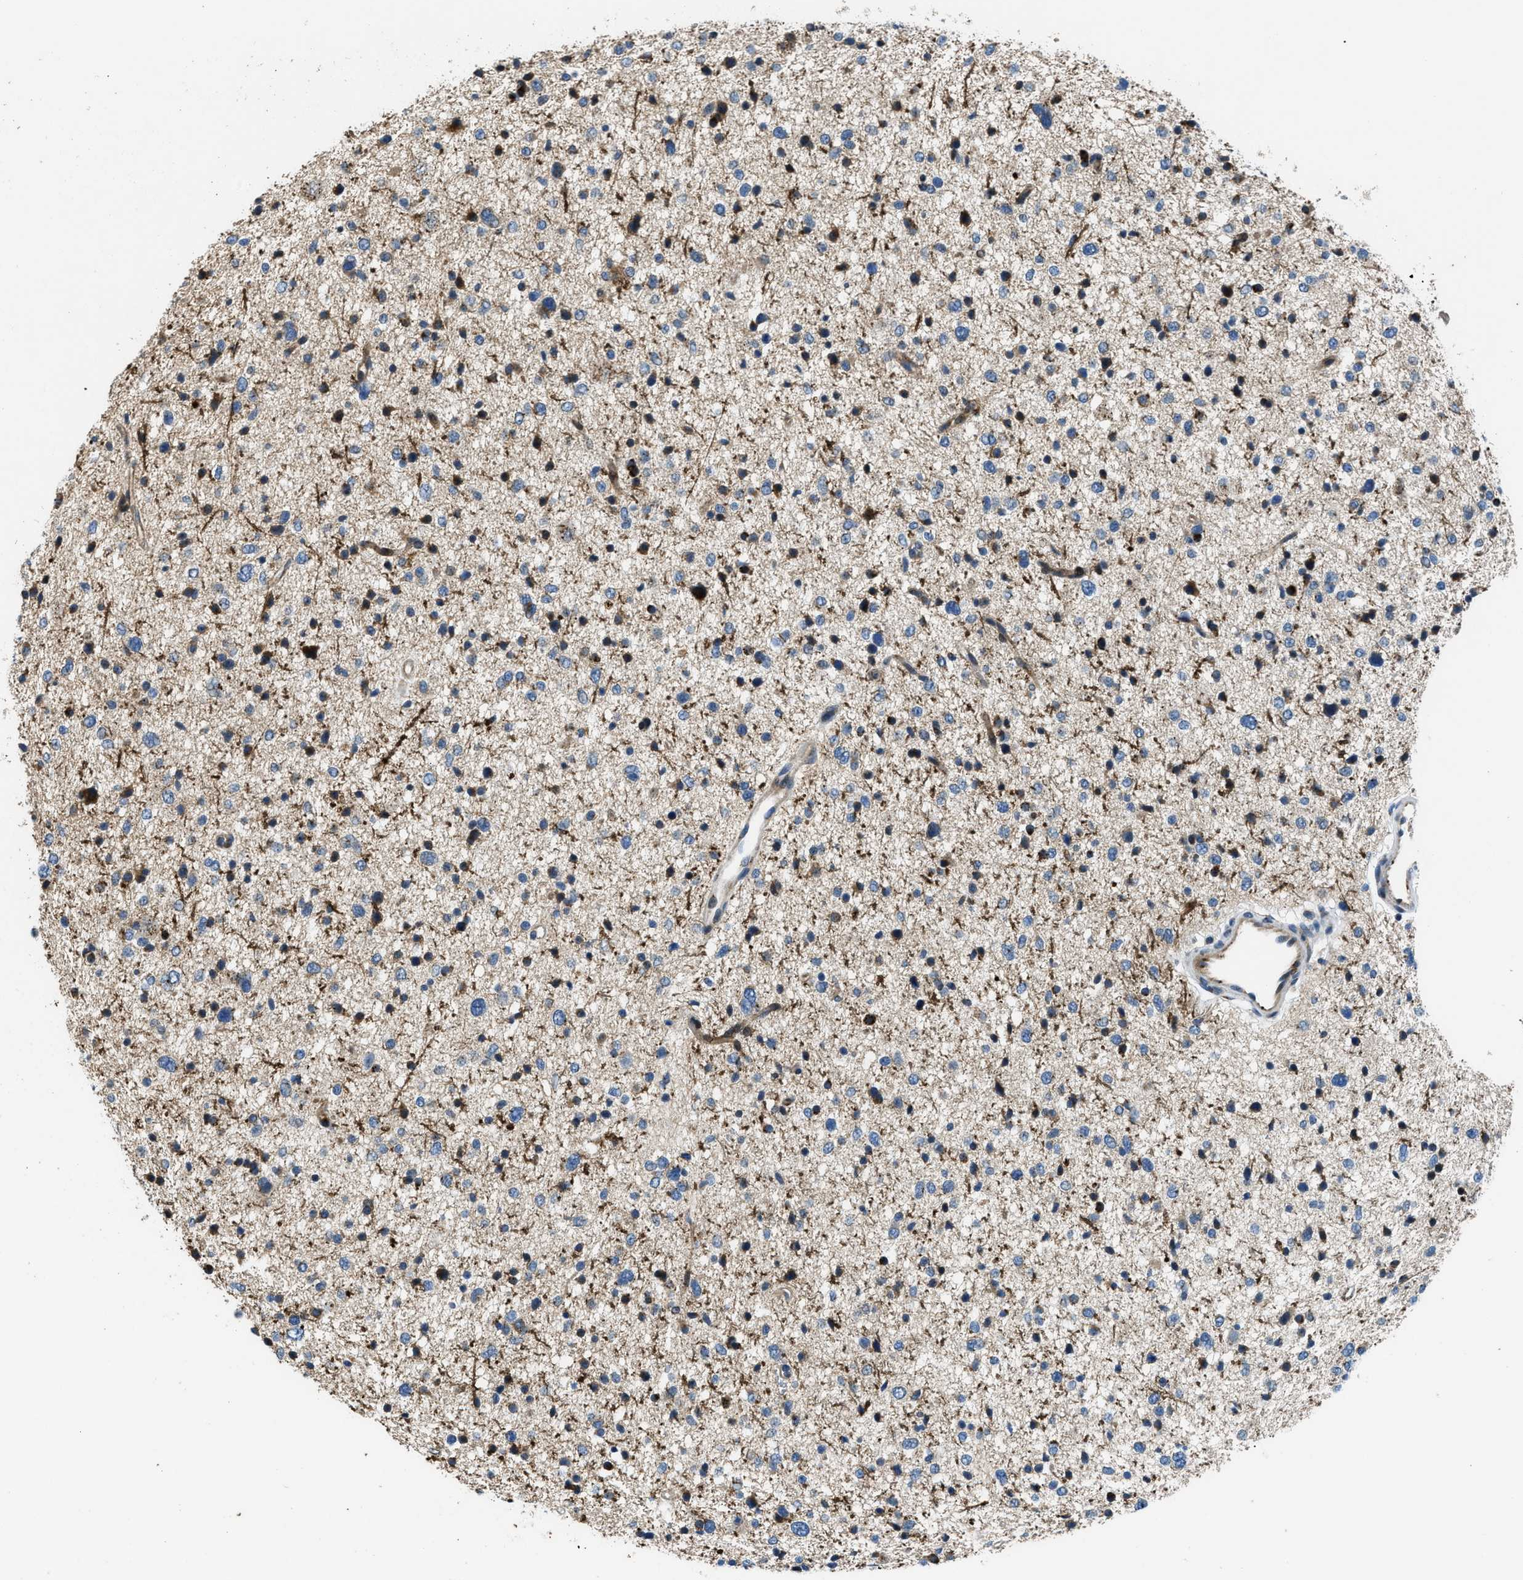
{"staining": {"intensity": "weak", "quantity": "<25%", "location": "cytoplasmic/membranous"}, "tissue": "glioma", "cell_type": "Tumor cells", "image_type": "cancer", "snomed": [{"axis": "morphology", "description": "Glioma, malignant, Low grade"}, {"axis": "topography", "description": "Brain"}], "caption": "The micrograph displays no staining of tumor cells in glioma.", "gene": "FUT8", "patient": {"sex": "female", "age": 37}}